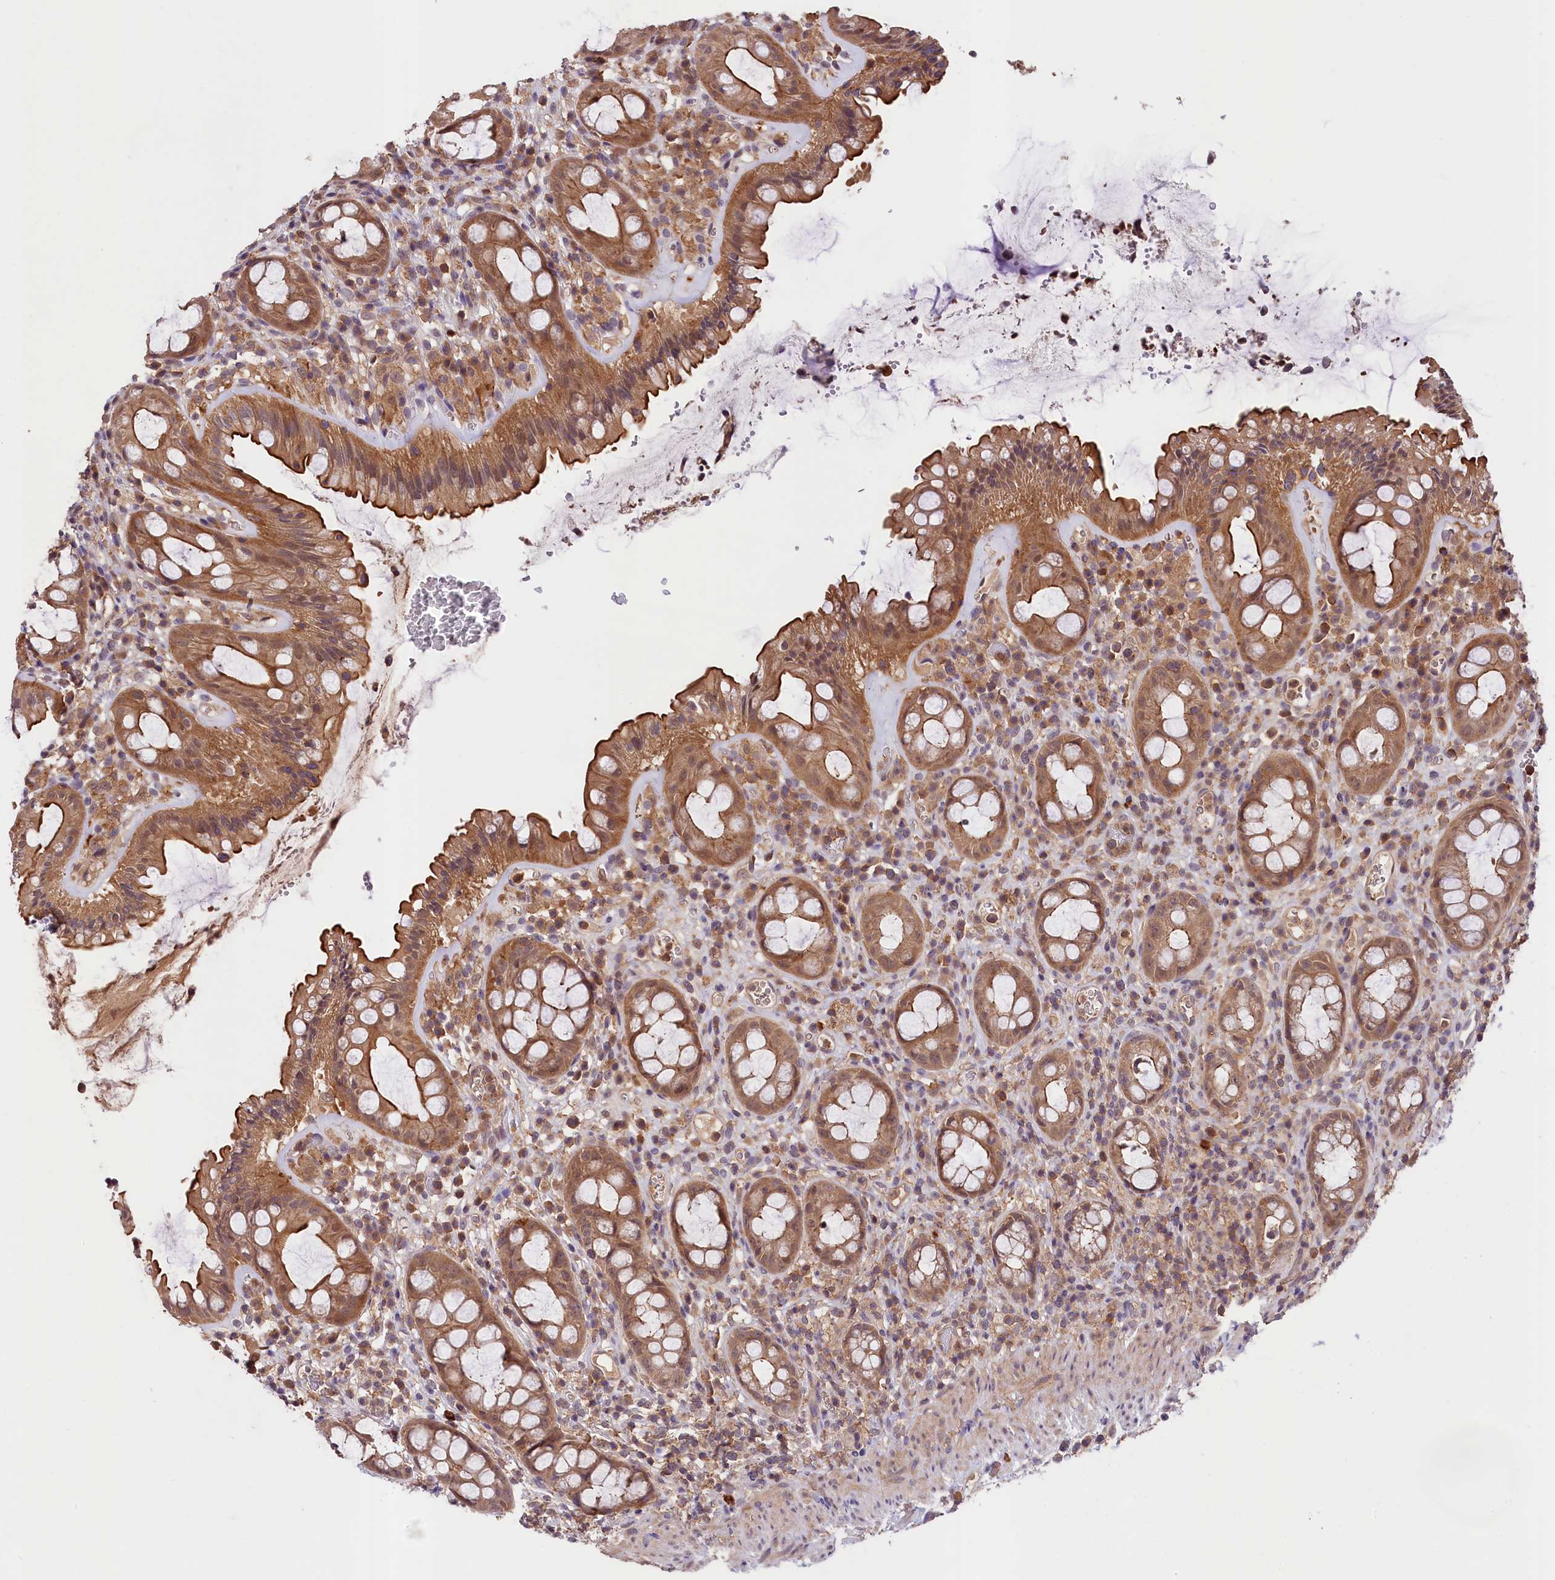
{"staining": {"intensity": "moderate", "quantity": ">75%", "location": "cytoplasmic/membranous"}, "tissue": "rectum", "cell_type": "Glandular cells", "image_type": "normal", "snomed": [{"axis": "morphology", "description": "Normal tissue, NOS"}, {"axis": "topography", "description": "Rectum"}], "caption": "Protein positivity by immunohistochemistry displays moderate cytoplasmic/membranous staining in about >75% of glandular cells in benign rectum.", "gene": "SKIDA1", "patient": {"sex": "female", "age": 57}}